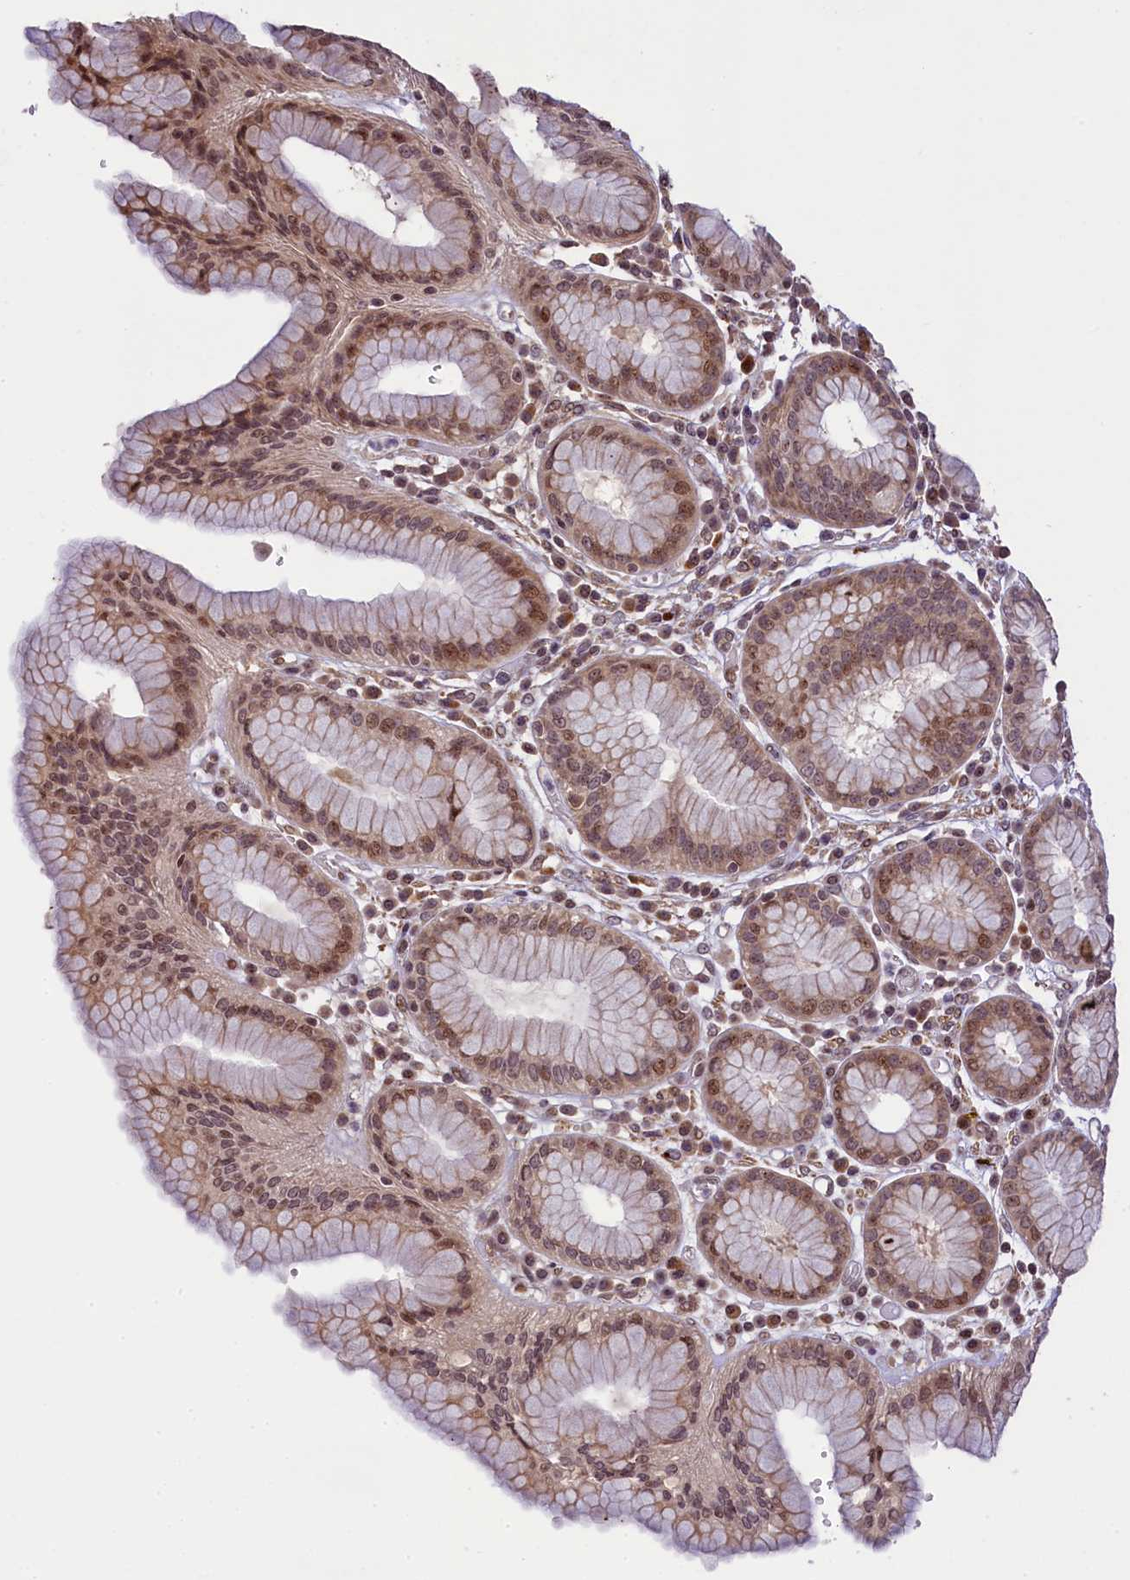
{"staining": {"intensity": "moderate", "quantity": "25%-75%", "location": "cytoplasmic/membranous,nuclear"}, "tissue": "stomach", "cell_type": "Glandular cells", "image_type": "normal", "snomed": [{"axis": "morphology", "description": "Normal tissue, NOS"}, {"axis": "topography", "description": "Stomach"}, {"axis": "topography", "description": "Stomach, lower"}], "caption": "A brown stain highlights moderate cytoplasmic/membranous,nuclear expression of a protein in glandular cells of benign human stomach. (brown staining indicates protein expression, while blue staining denotes nuclei).", "gene": "RBBP8", "patient": {"sex": "female", "age": 56}}